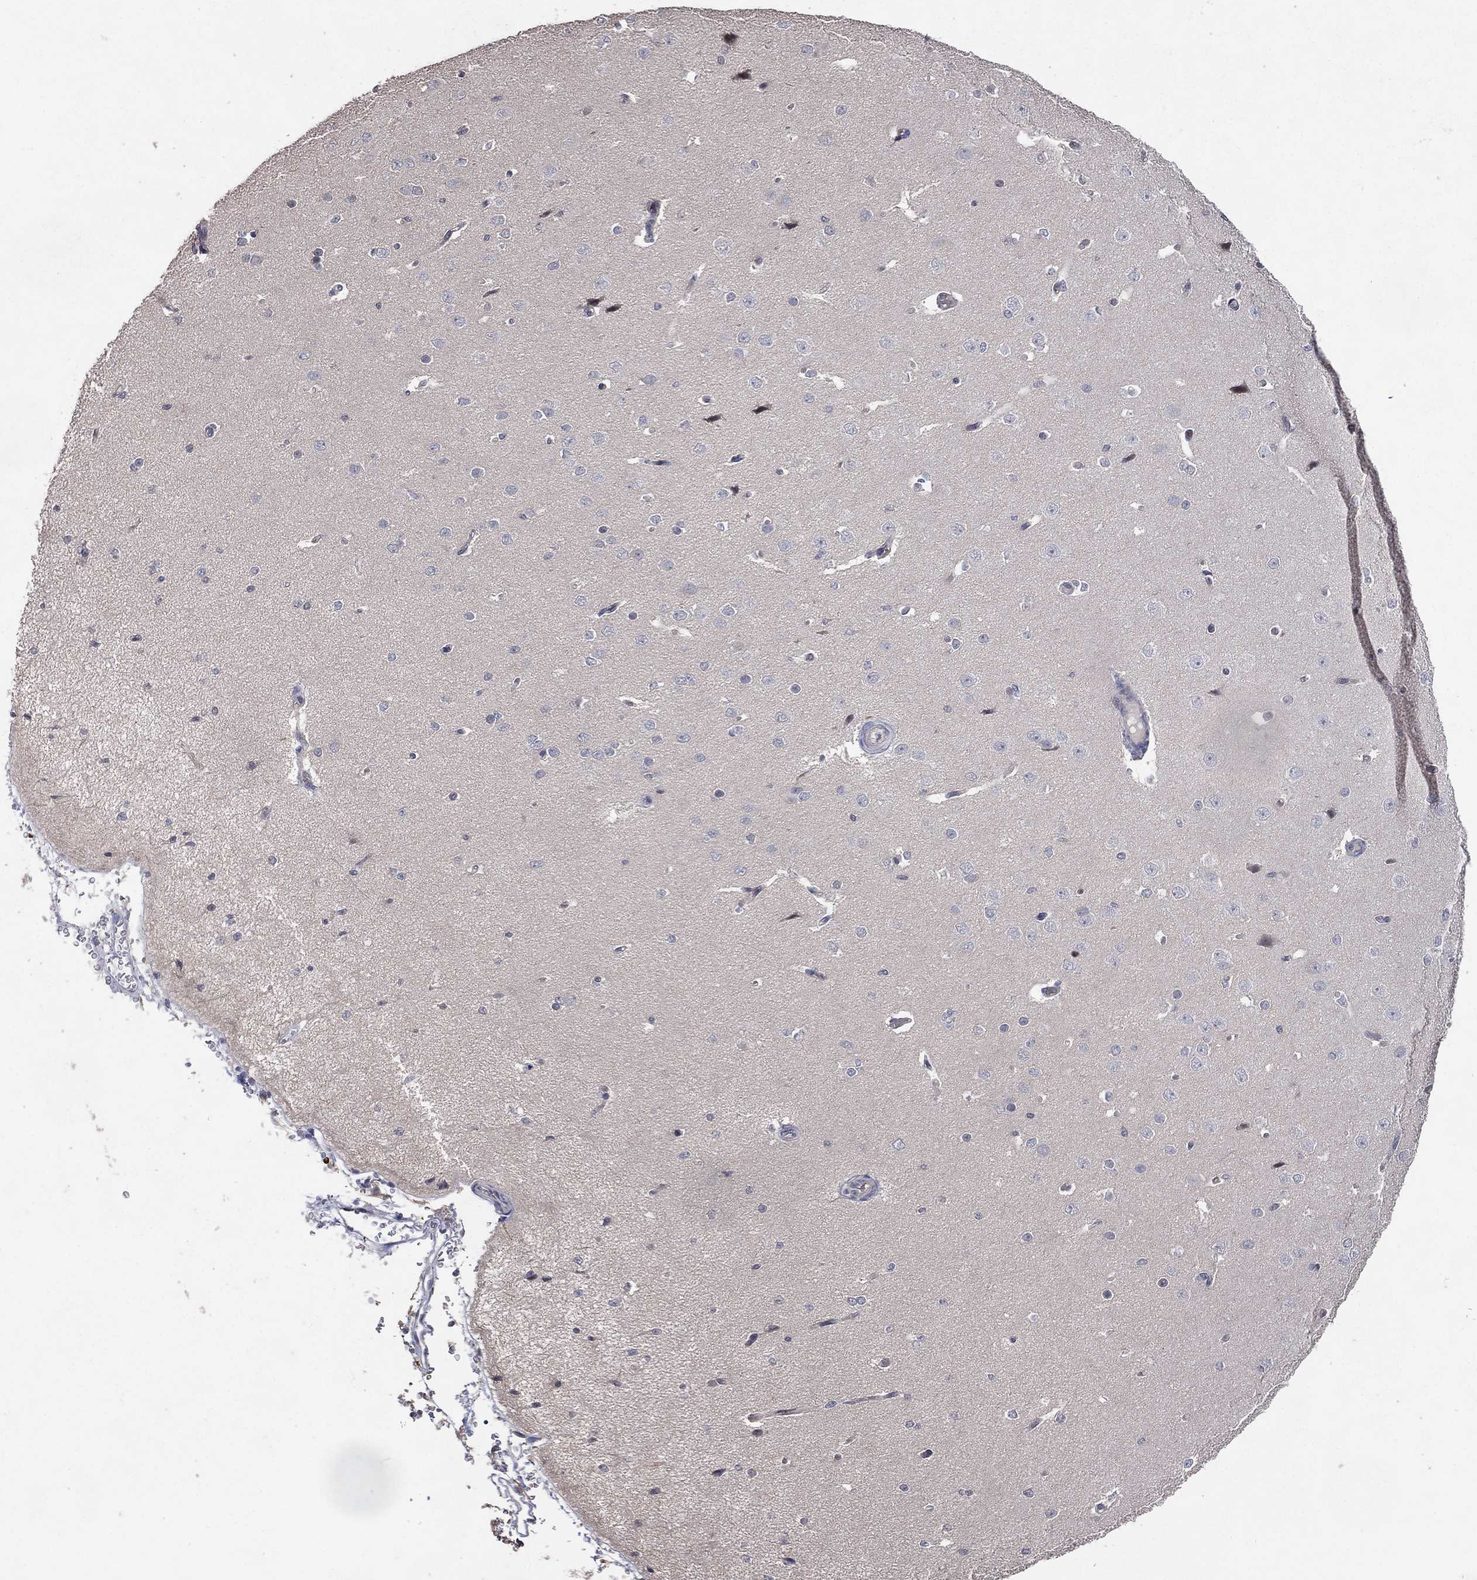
{"staining": {"intensity": "negative", "quantity": "none", "location": "none"}, "tissue": "cerebral cortex", "cell_type": "Endothelial cells", "image_type": "normal", "snomed": [{"axis": "morphology", "description": "Normal tissue, NOS"}, {"axis": "morphology", "description": "Inflammation, NOS"}, {"axis": "topography", "description": "Cerebral cortex"}], "caption": "Immunohistochemistry micrograph of unremarkable cerebral cortex stained for a protein (brown), which displays no positivity in endothelial cells.", "gene": "DNAH7", "patient": {"sex": "male", "age": 6}}